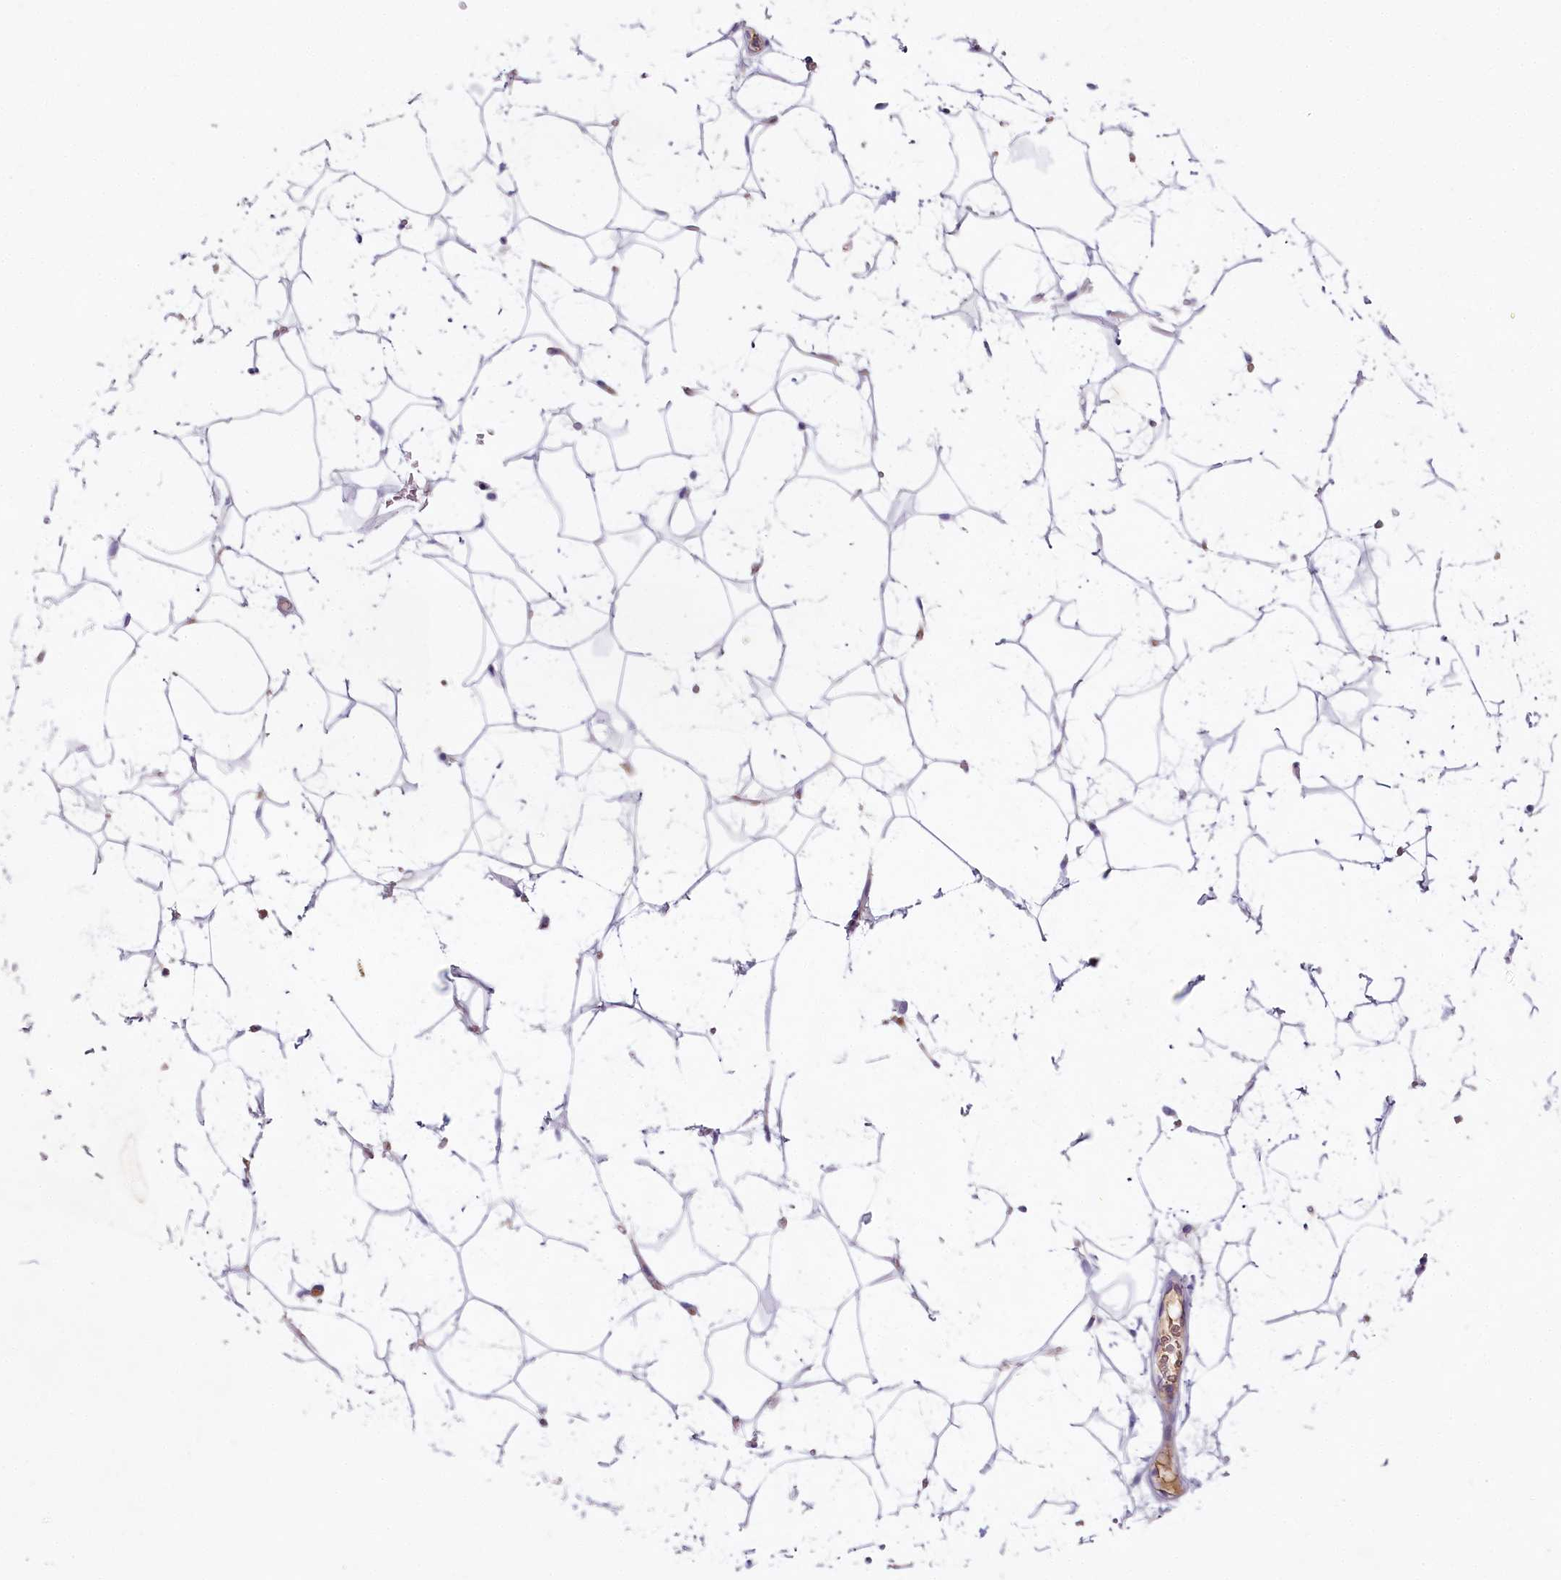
{"staining": {"intensity": "weak", "quantity": "<25%", "location": "cytoplasmic/membranous"}, "tissue": "adipose tissue", "cell_type": "Adipocytes", "image_type": "normal", "snomed": [{"axis": "morphology", "description": "Normal tissue, NOS"}, {"axis": "topography", "description": "Breast"}], "caption": "Human adipose tissue stained for a protein using immunohistochemistry displays no staining in adipocytes.", "gene": "HPD", "patient": {"sex": "female", "age": 26}}